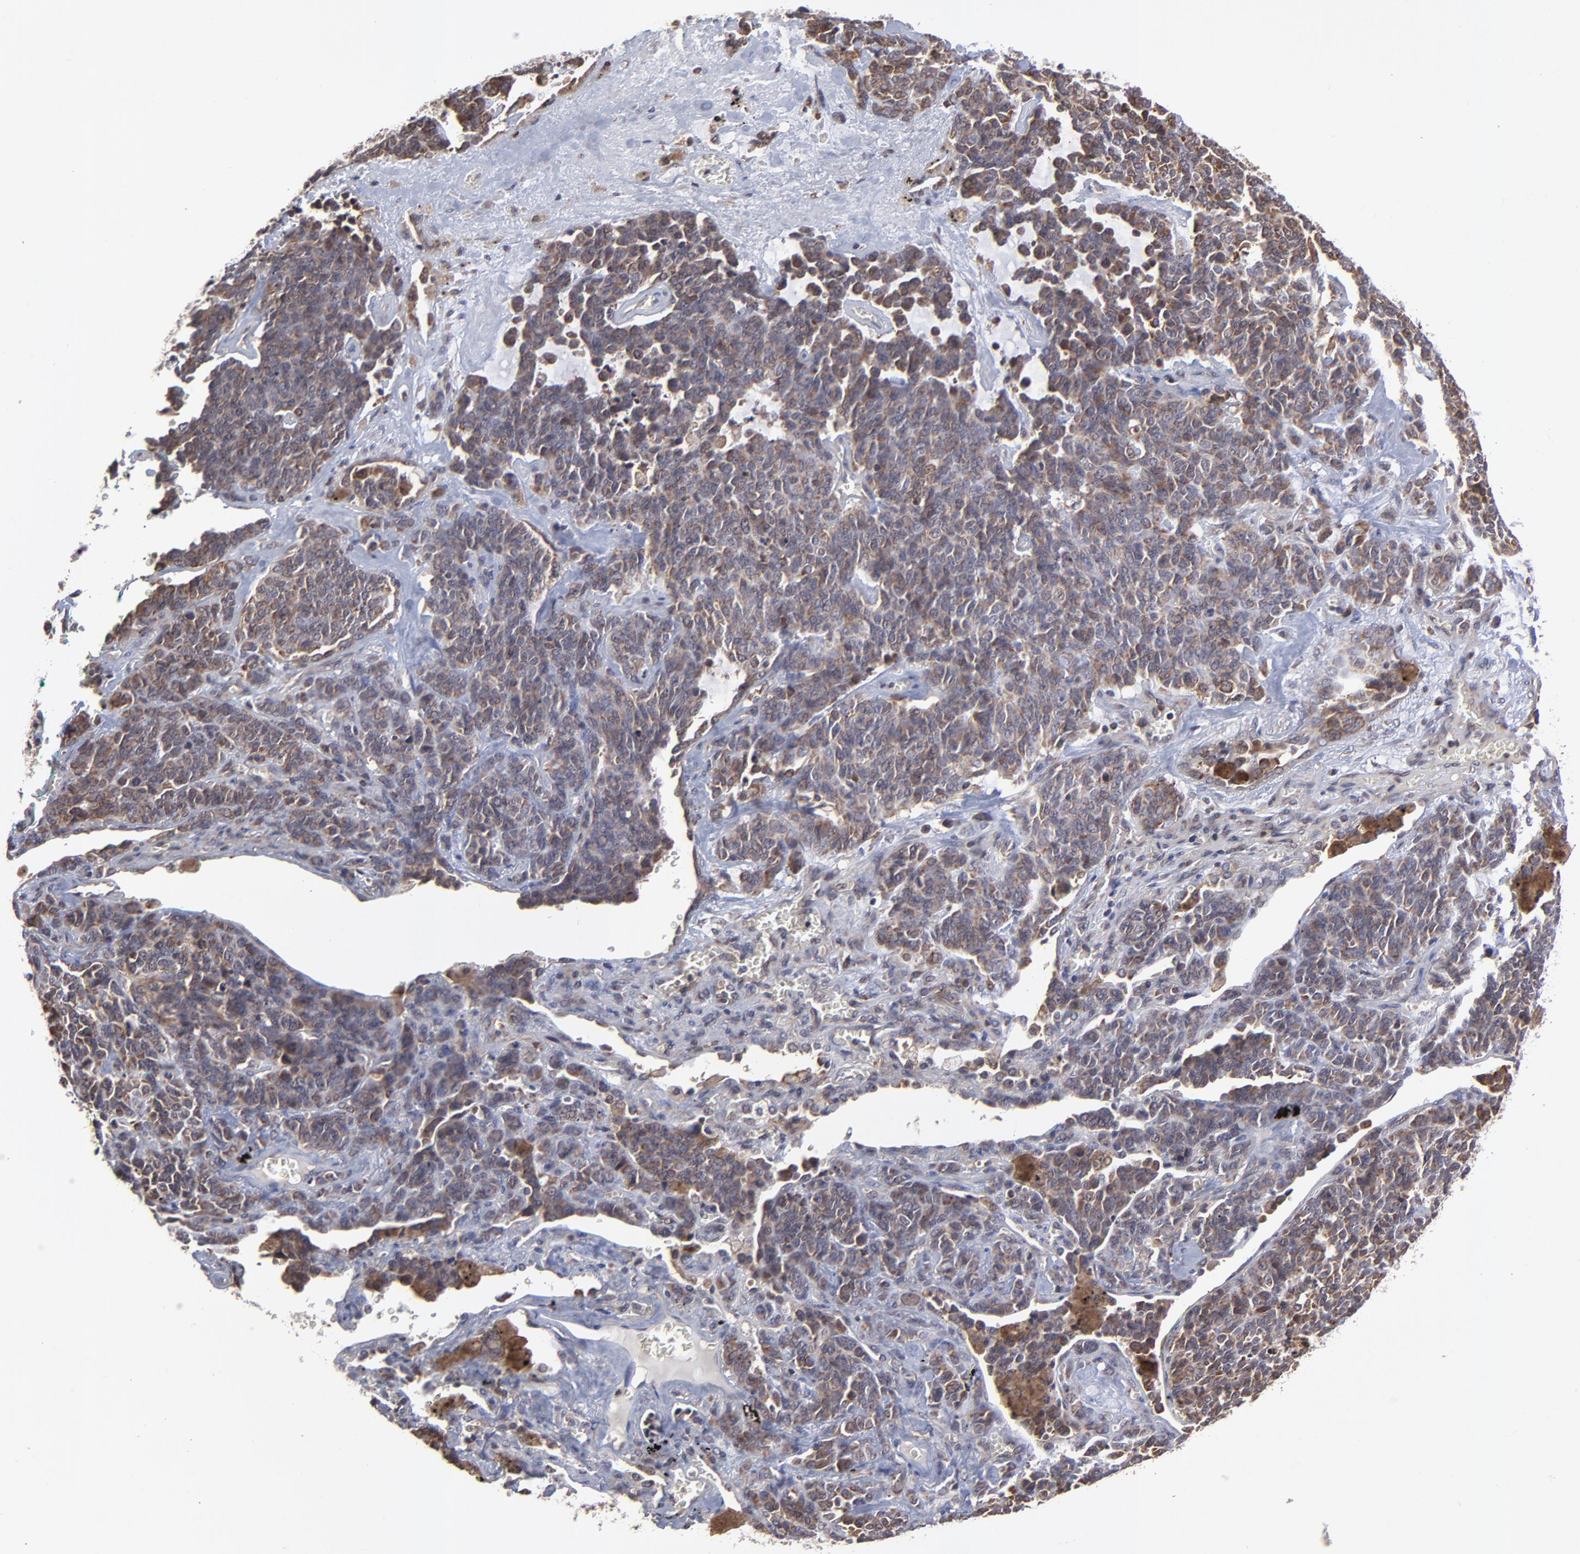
{"staining": {"intensity": "weak", "quantity": ">75%", "location": "cytoplasmic/membranous"}, "tissue": "lung cancer", "cell_type": "Tumor cells", "image_type": "cancer", "snomed": [{"axis": "morphology", "description": "Neoplasm, malignant, NOS"}, {"axis": "topography", "description": "Lung"}], "caption": "Protein staining by immunohistochemistry reveals weak cytoplasmic/membranous positivity in approximately >75% of tumor cells in lung malignant neoplasm.", "gene": "UBE2L6", "patient": {"sex": "female", "age": 58}}